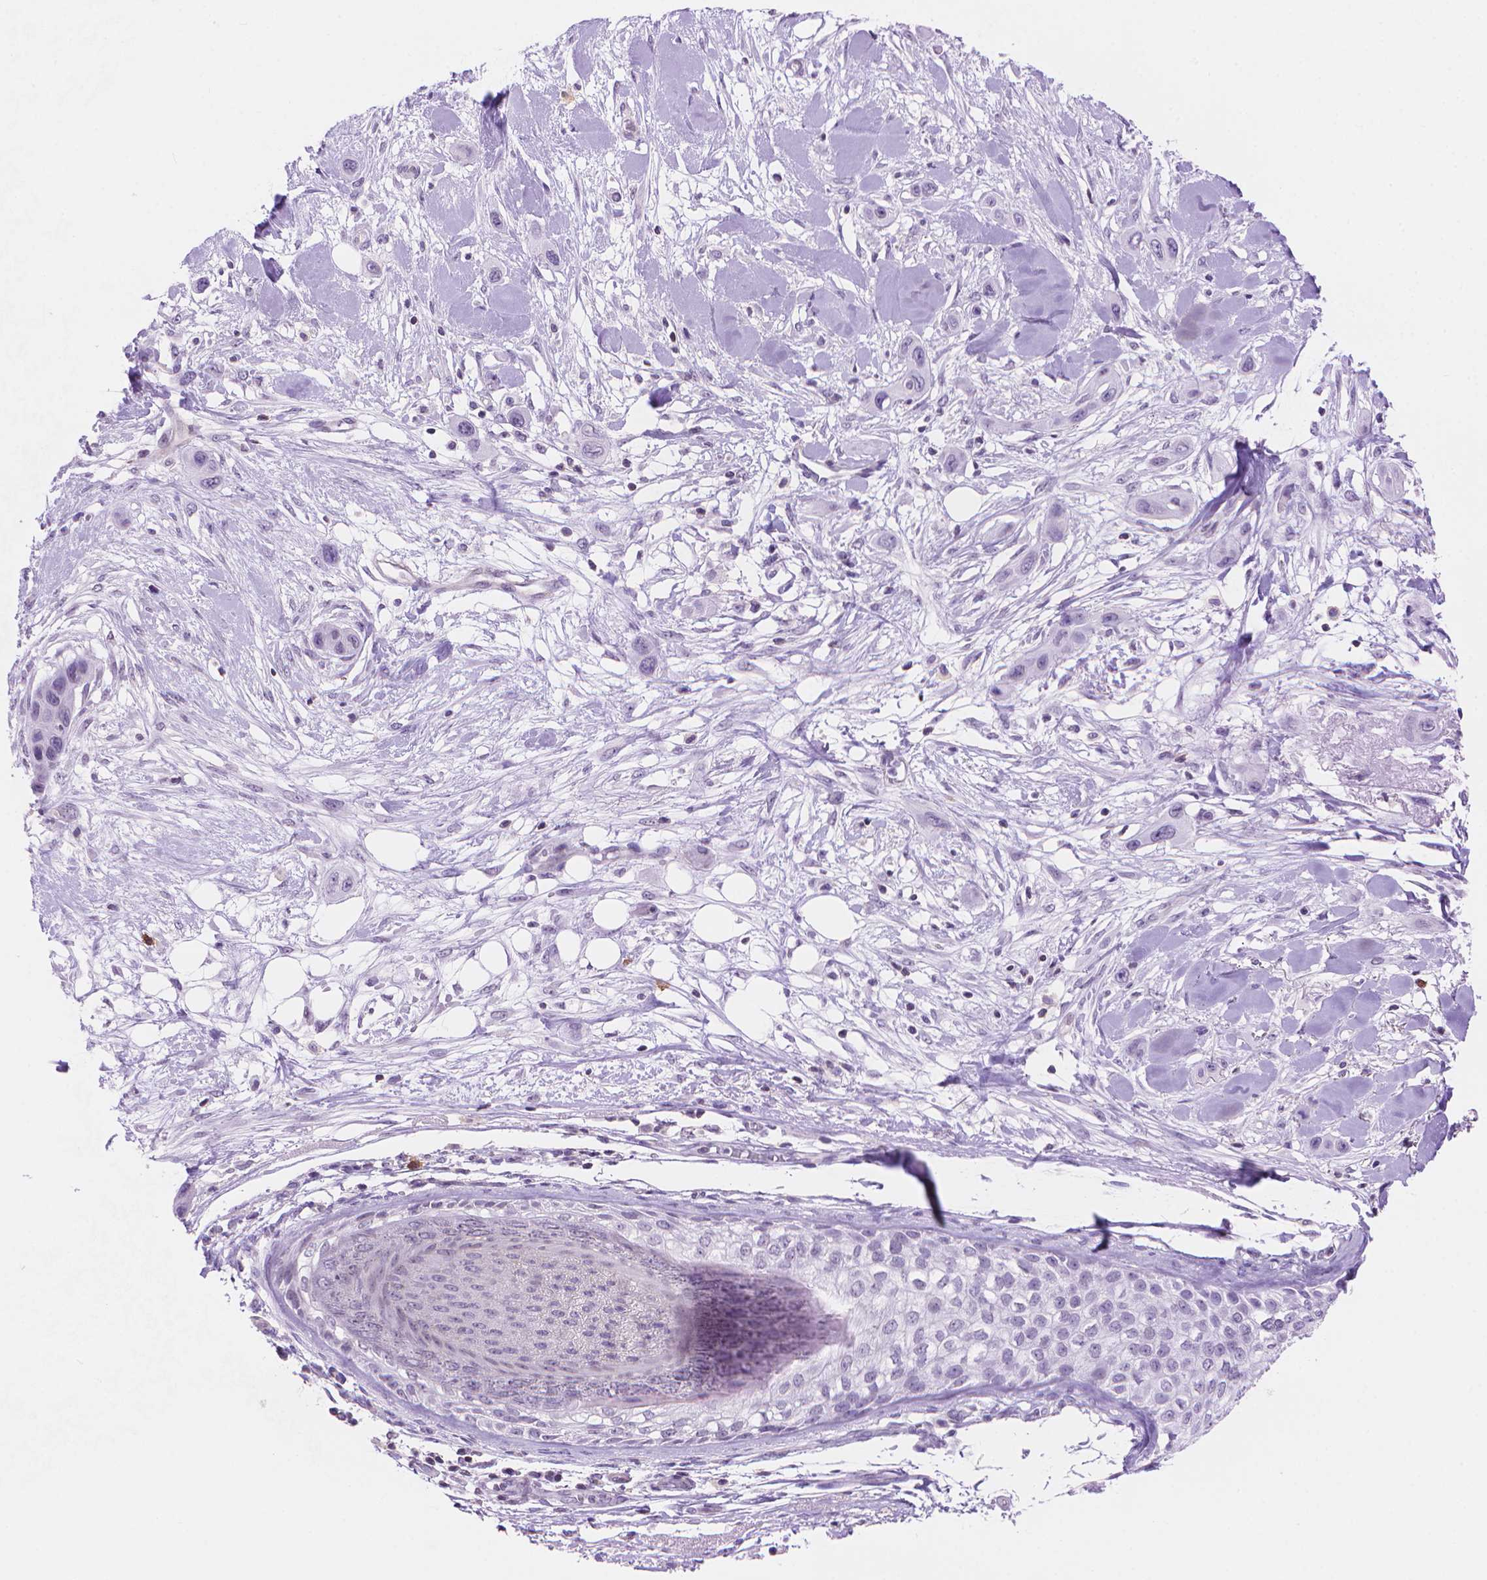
{"staining": {"intensity": "negative", "quantity": "none", "location": "none"}, "tissue": "skin cancer", "cell_type": "Tumor cells", "image_type": "cancer", "snomed": [{"axis": "morphology", "description": "Squamous cell carcinoma, NOS"}, {"axis": "topography", "description": "Skin"}], "caption": "IHC image of neoplastic tissue: human squamous cell carcinoma (skin) stained with DAB shows no significant protein positivity in tumor cells.", "gene": "TMEM184A", "patient": {"sex": "male", "age": 79}}